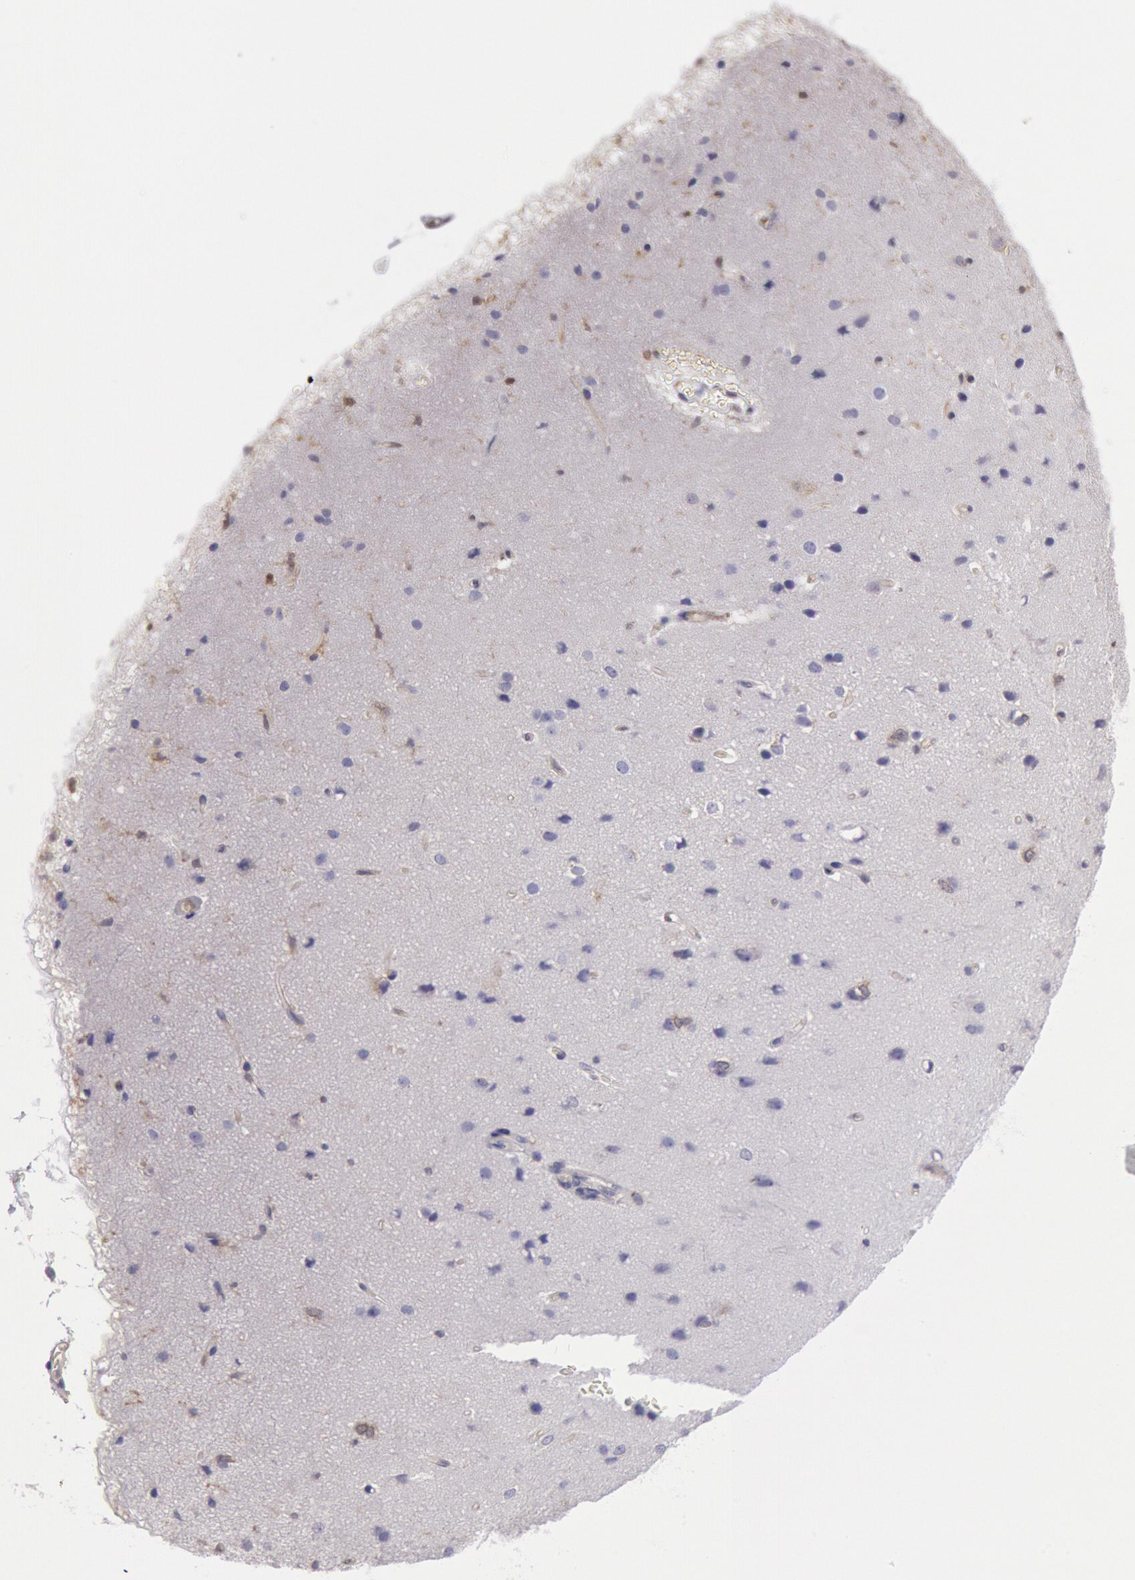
{"staining": {"intensity": "negative", "quantity": "none", "location": "none"}, "tissue": "cerebral cortex", "cell_type": "Endothelial cells", "image_type": "normal", "snomed": [{"axis": "morphology", "description": "Normal tissue, NOS"}, {"axis": "morphology", "description": "Glioma, malignant, High grade"}, {"axis": "topography", "description": "Cerebral cortex"}], "caption": "DAB immunohistochemical staining of normal human cerebral cortex exhibits no significant staining in endothelial cells.", "gene": "CCDC50", "patient": {"sex": "male", "age": 77}}